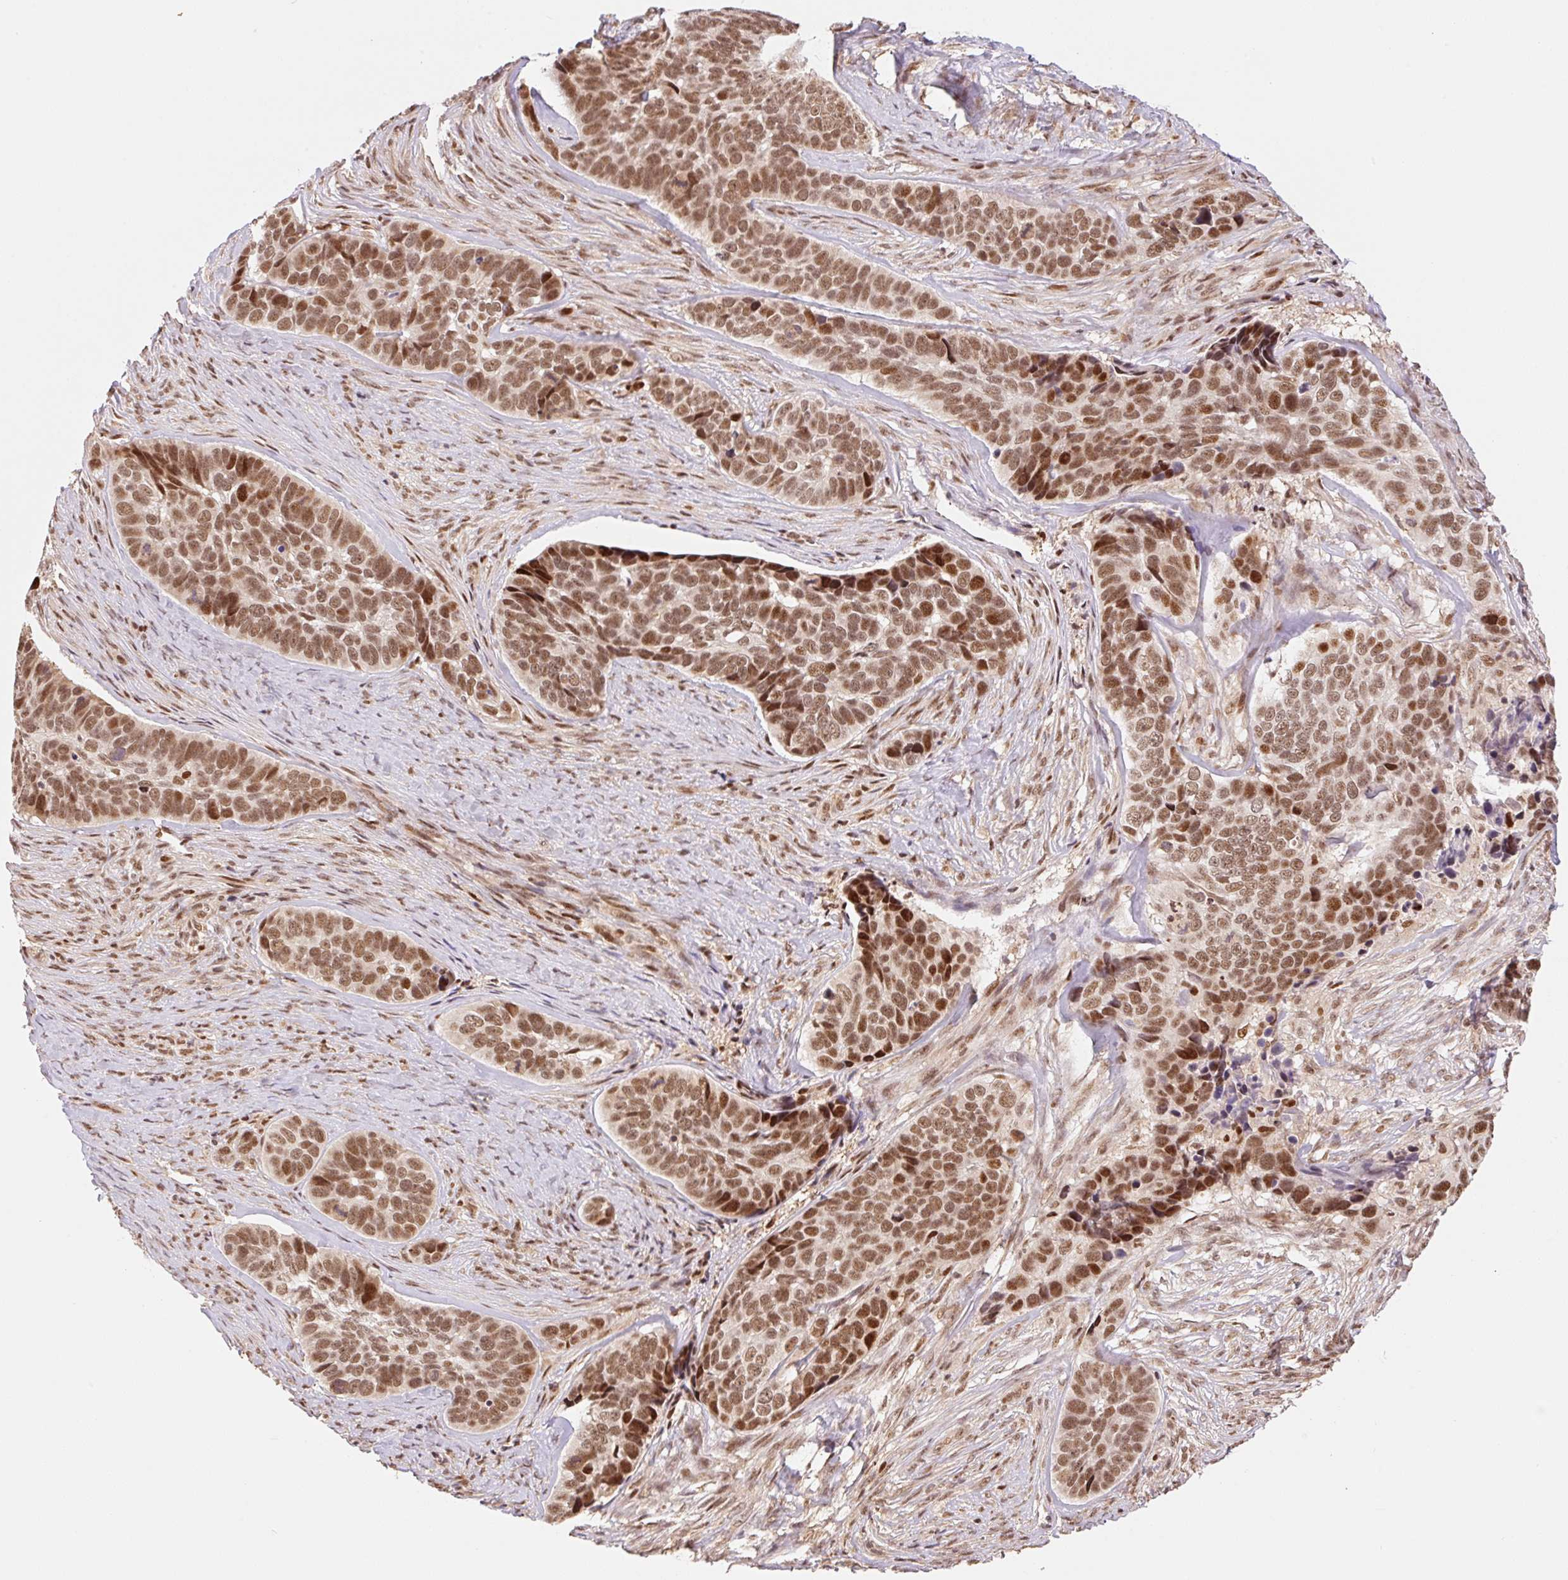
{"staining": {"intensity": "moderate", "quantity": ">75%", "location": "nuclear"}, "tissue": "skin cancer", "cell_type": "Tumor cells", "image_type": "cancer", "snomed": [{"axis": "morphology", "description": "Basal cell carcinoma"}, {"axis": "topography", "description": "Skin"}], "caption": "Human skin cancer (basal cell carcinoma) stained for a protein (brown) displays moderate nuclear positive positivity in approximately >75% of tumor cells.", "gene": "INTS8", "patient": {"sex": "female", "age": 82}}